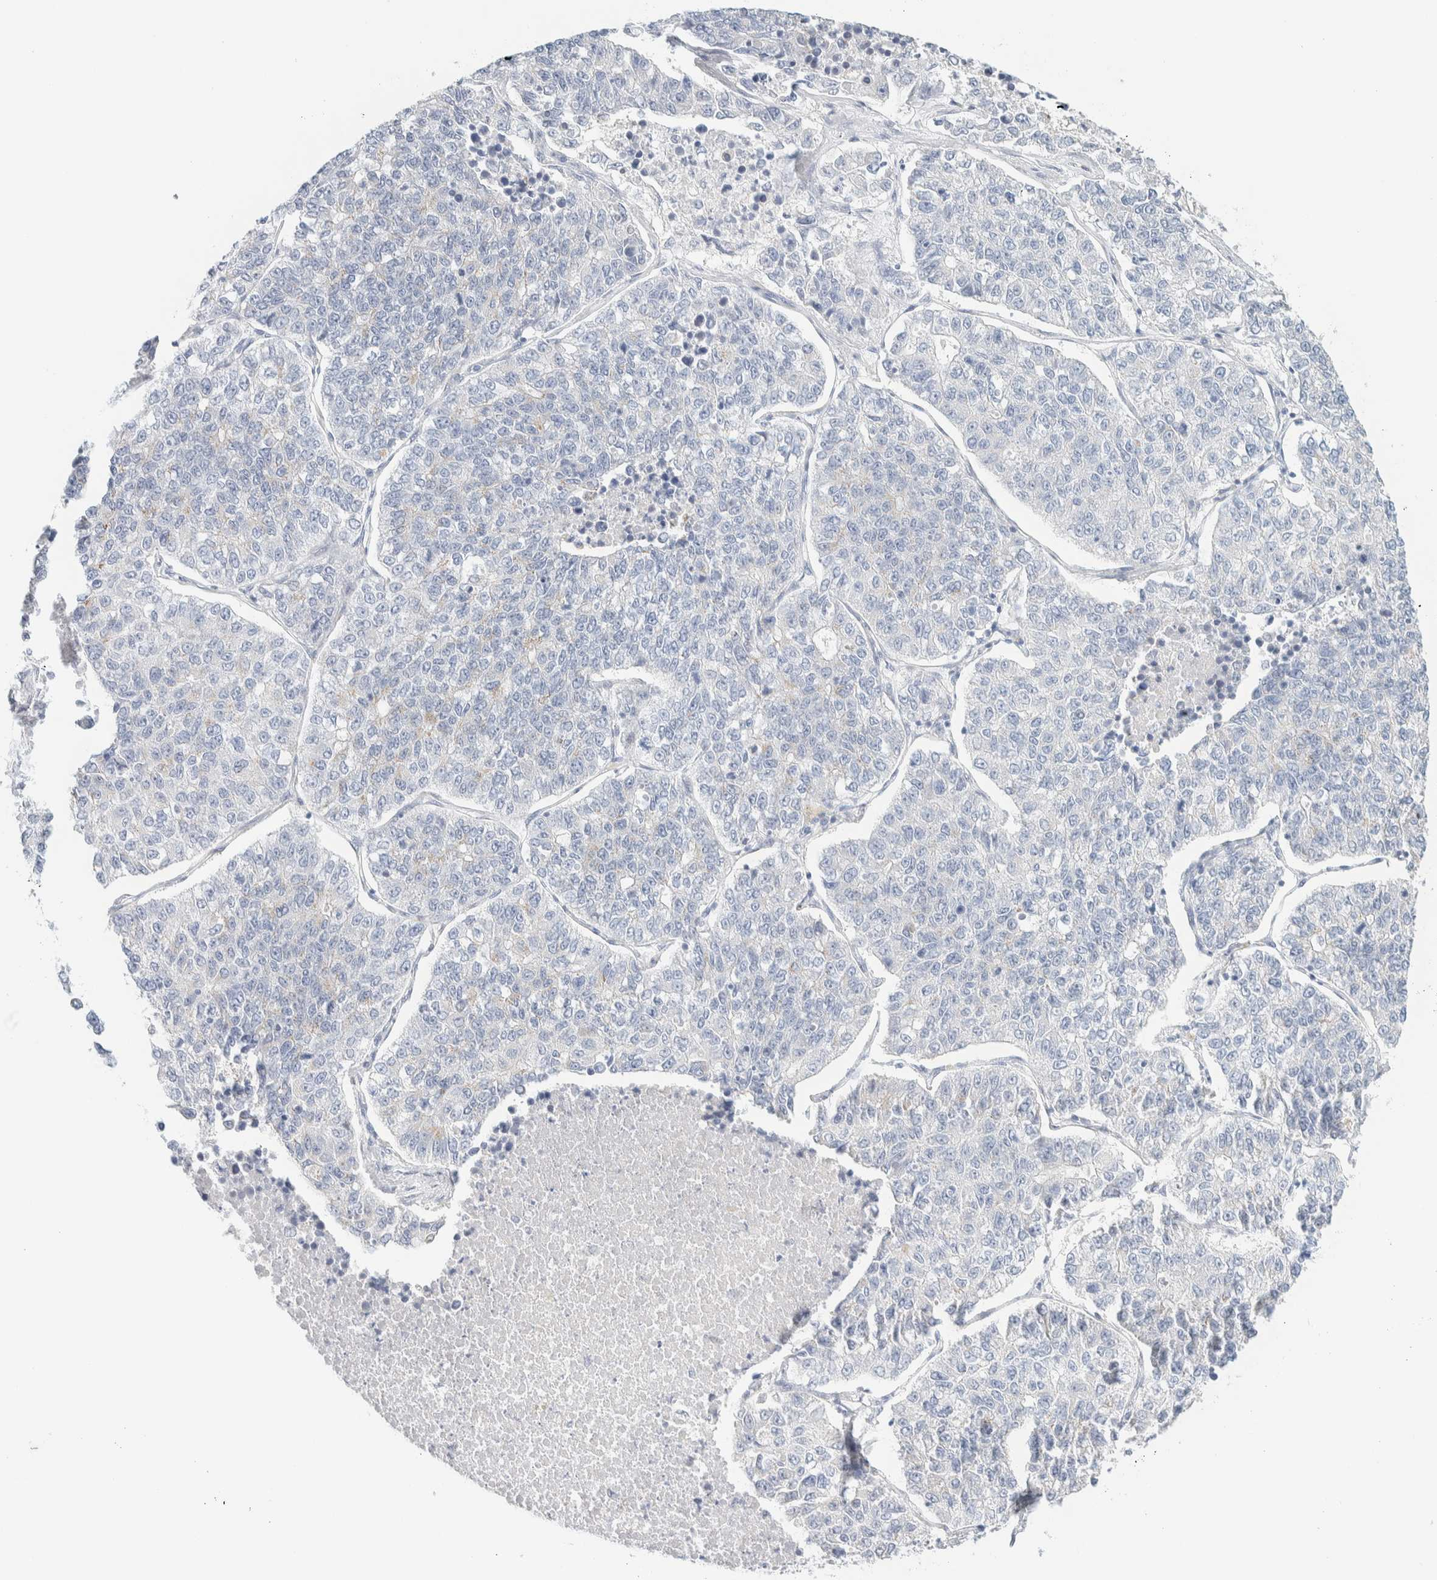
{"staining": {"intensity": "negative", "quantity": "none", "location": "none"}, "tissue": "lung cancer", "cell_type": "Tumor cells", "image_type": "cancer", "snomed": [{"axis": "morphology", "description": "Adenocarcinoma, NOS"}, {"axis": "topography", "description": "Lung"}], "caption": "Immunohistochemistry (IHC) photomicrograph of neoplastic tissue: lung cancer (adenocarcinoma) stained with DAB (3,3'-diaminobenzidine) displays no significant protein staining in tumor cells.", "gene": "SPNS3", "patient": {"sex": "male", "age": 49}}